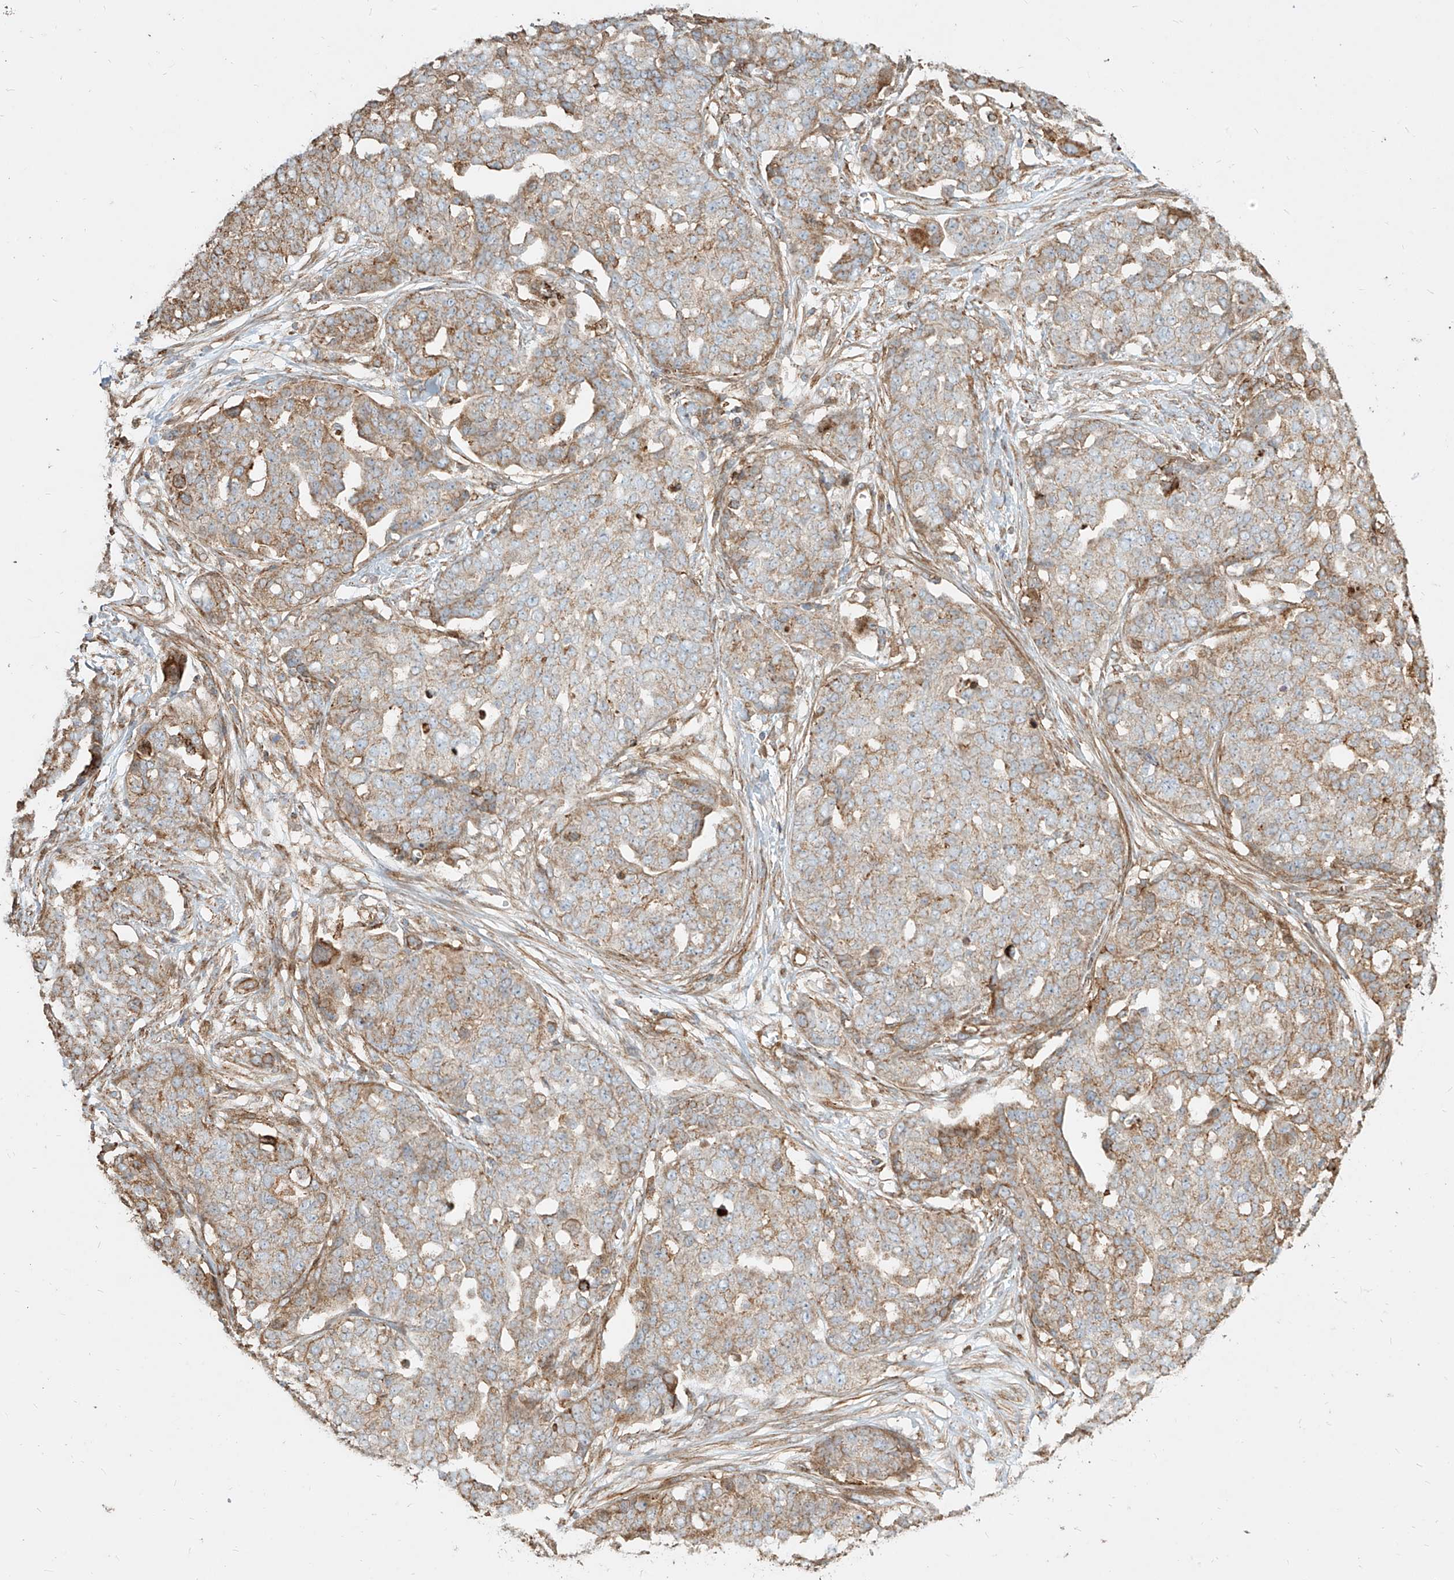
{"staining": {"intensity": "weak", "quantity": "25%-75%", "location": "cytoplasmic/membranous"}, "tissue": "ovarian cancer", "cell_type": "Tumor cells", "image_type": "cancer", "snomed": [{"axis": "morphology", "description": "Cystadenocarcinoma, serous, NOS"}, {"axis": "topography", "description": "Soft tissue"}, {"axis": "topography", "description": "Ovary"}], "caption": "Ovarian cancer stained with a brown dye shows weak cytoplasmic/membranous positive positivity in about 25%-75% of tumor cells.", "gene": "MTX2", "patient": {"sex": "female", "age": 57}}